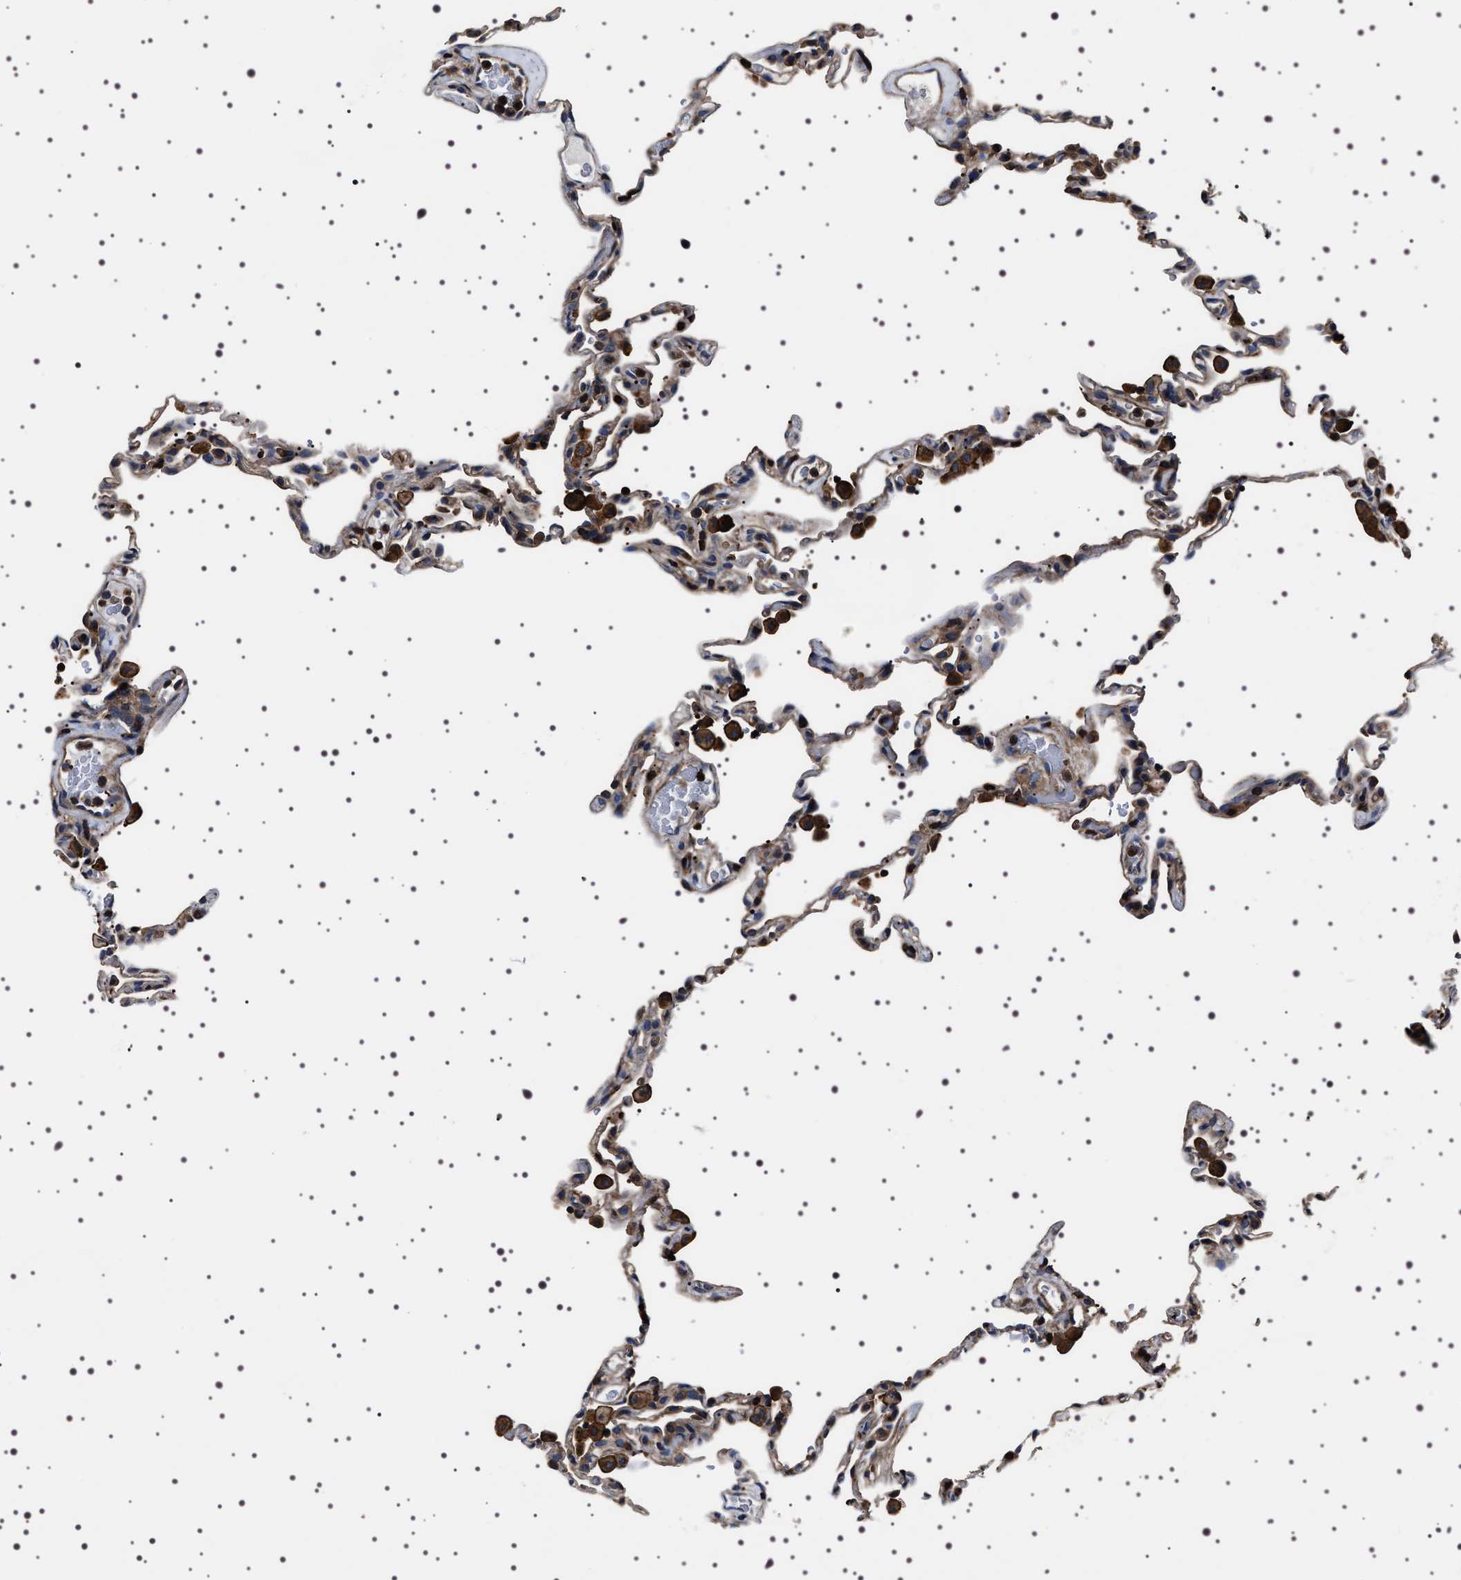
{"staining": {"intensity": "weak", "quantity": "<25%", "location": "cytoplasmic/membranous"}, "tissue": "lung", "cell_type": "Alveolar cells", "image_type": "normal", "snomed": [{"axis": "morphology", "description": "Normal tissue, NOS"}, {"axis": "topography", "description": "Lung"}], "caption": "Immunohistochemistry photomicrograph of unremarkable lung stained for a protein (brown), which shows no expression in alveolar cells.", "gene": "WDR1", "patient": {"sex": "male", "age": 59}}